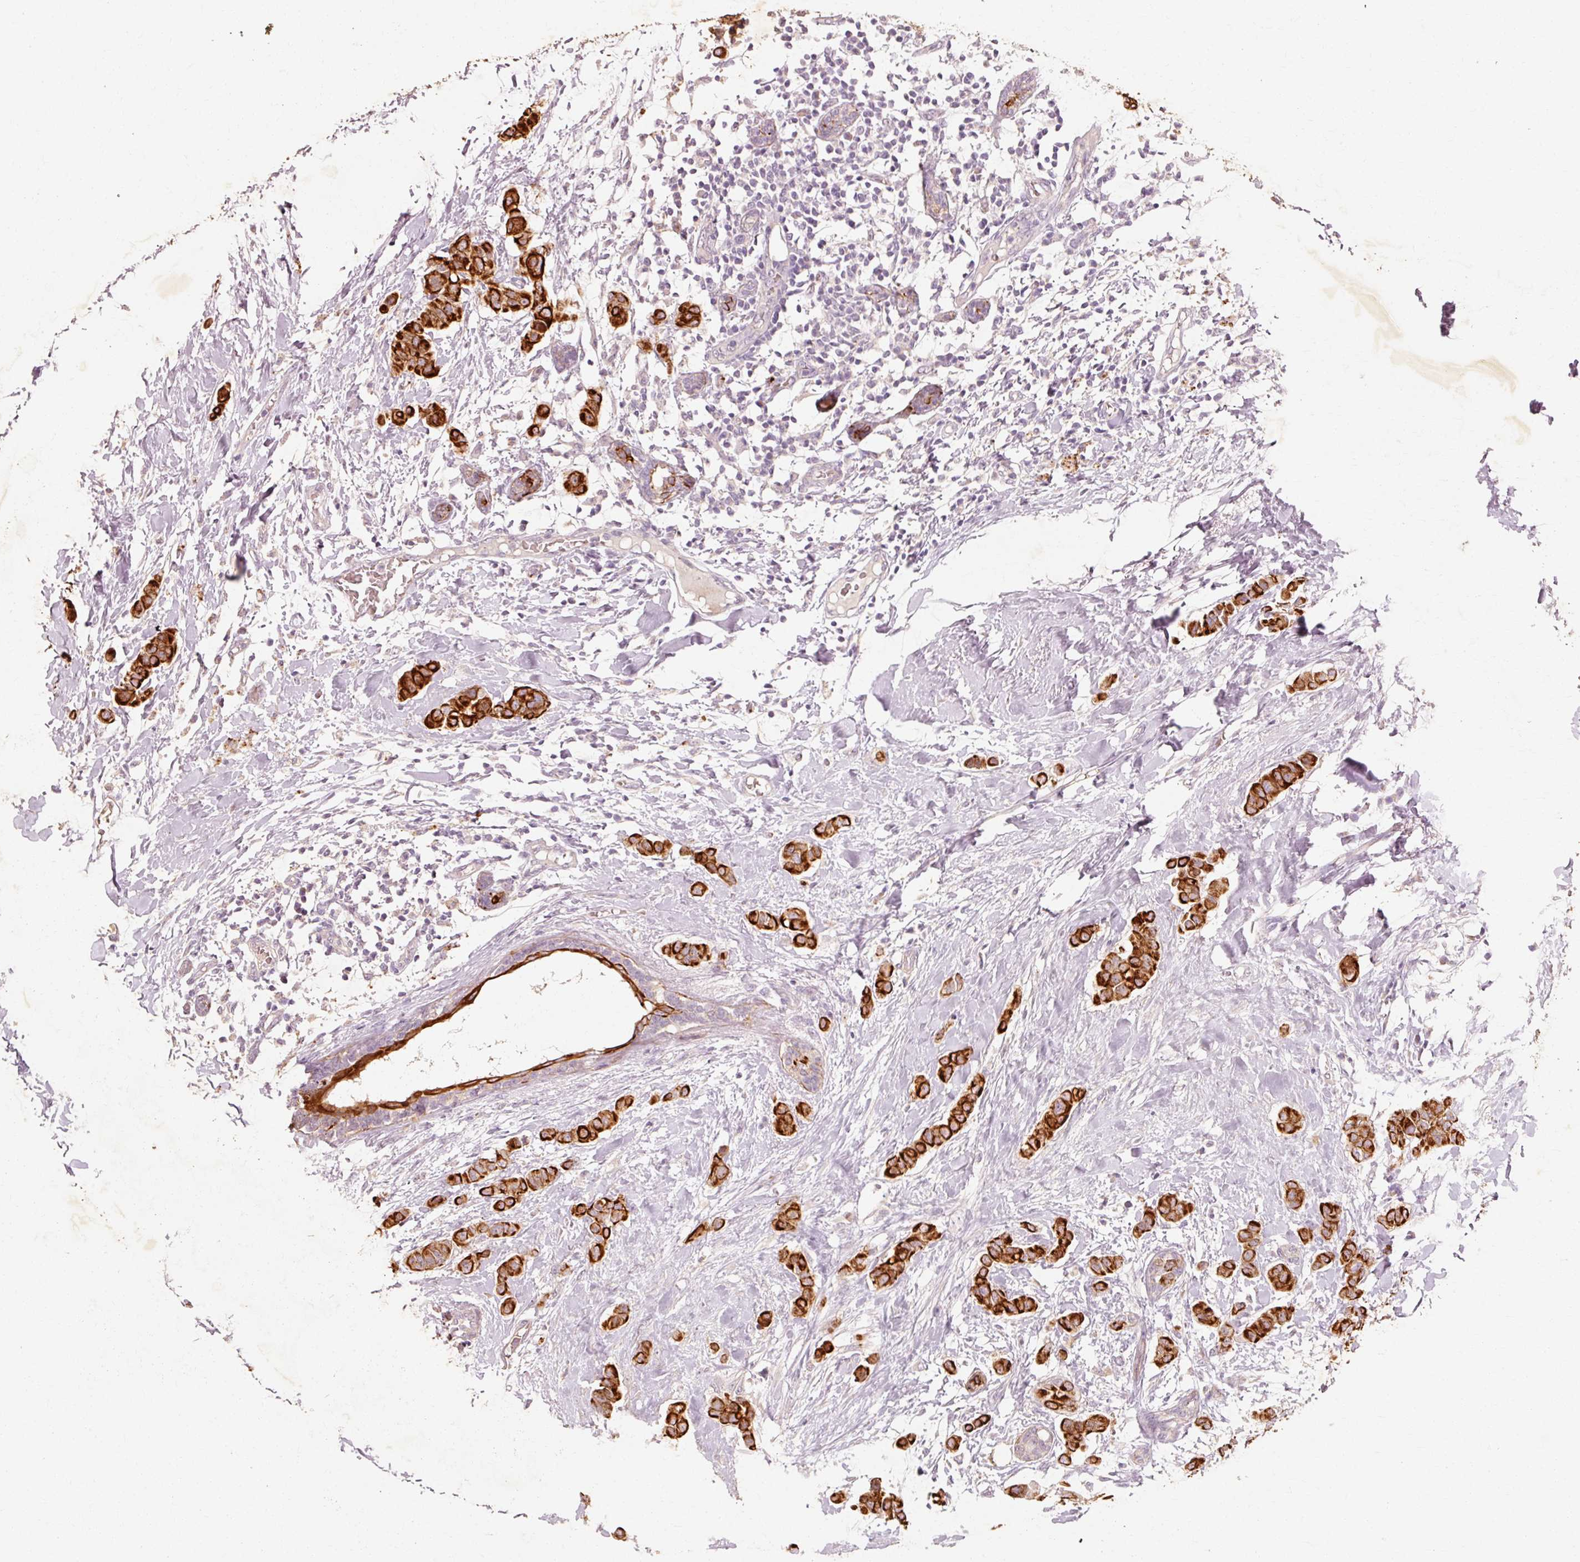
{"staining": {"intensity": "strong", "quantity": ">75%", "location": "cytoplasmic/membranous"}, "tissue": "breast cancer", "cell_type": "Tumor cells", "image_type": "cancer", "snomed": [{"axis": "morphology", "description": "Duct carcinoma"}, {"axis": "topography", "description": "Breast"}], "caption": "Human breast cancer (invasive ductal carcinoma) stained for a protein (brown) exhibits strong cytoplasmic/membranous positive expression in approximately >75% of tumor cells.", "gene": "TRIM73", "patient": {"sex": "female", "age": 40}}